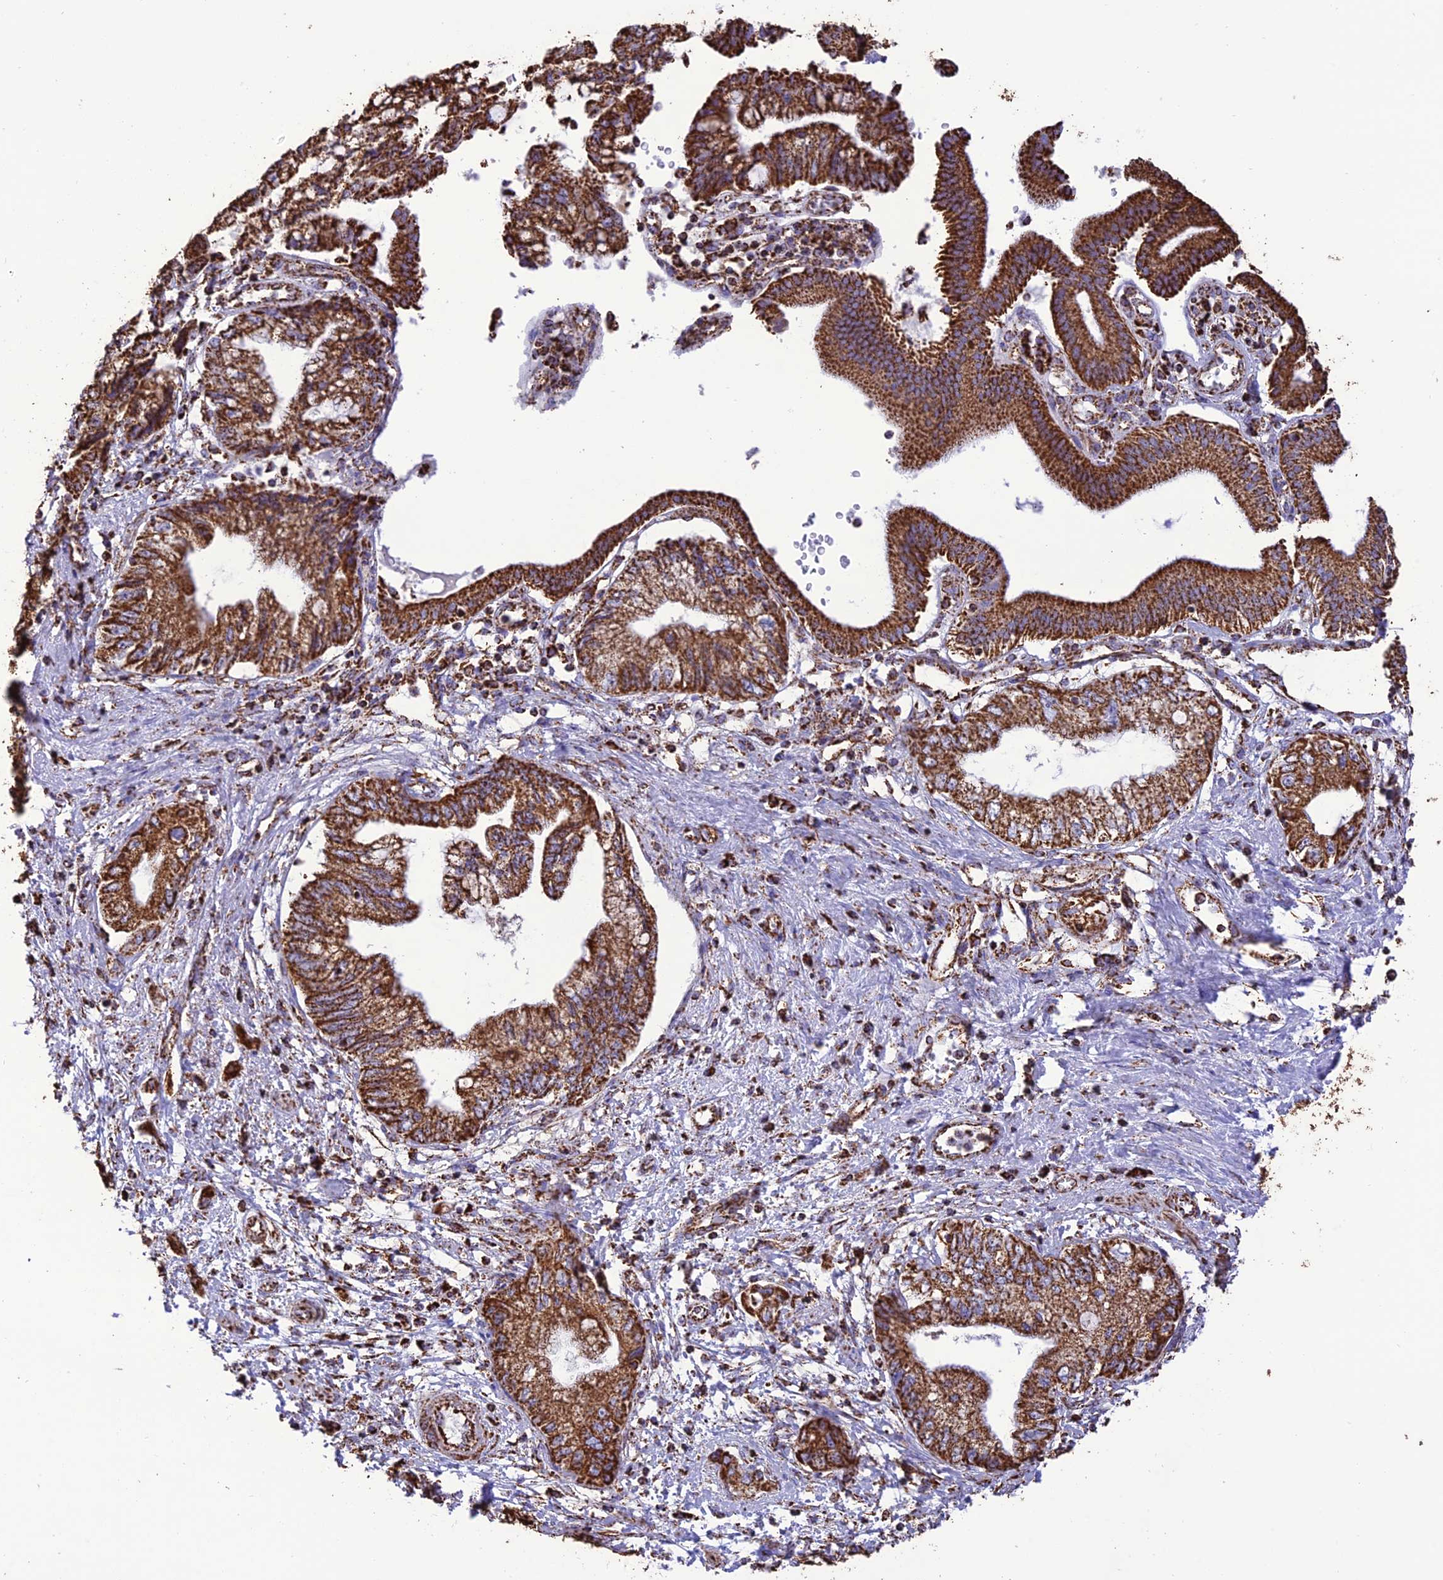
{"staining": {"intensity": "strong", "quantity": ">75%", "location": "cytoplasmic/membranous"}, "tissue": "pancreatic cancer", "cell_type": "Tumor cells", "image_type": "cancer", "snomed": [{"axis": "morphology", "description": "Adenocarcinoma, NOS"}, {"axis": "topography", "description": "Pancreas"}], "caption": "A high amount of strong cytoplasmic/membranous staining is appreciated in approximately >75% of tumor cells in pancreatic adenocarcinoma tissue. (DAB IHC with brightfield microscopy, high magnification).", "gene": "NDUFAF1", "patient": {"sex": "female", "age": 73}}